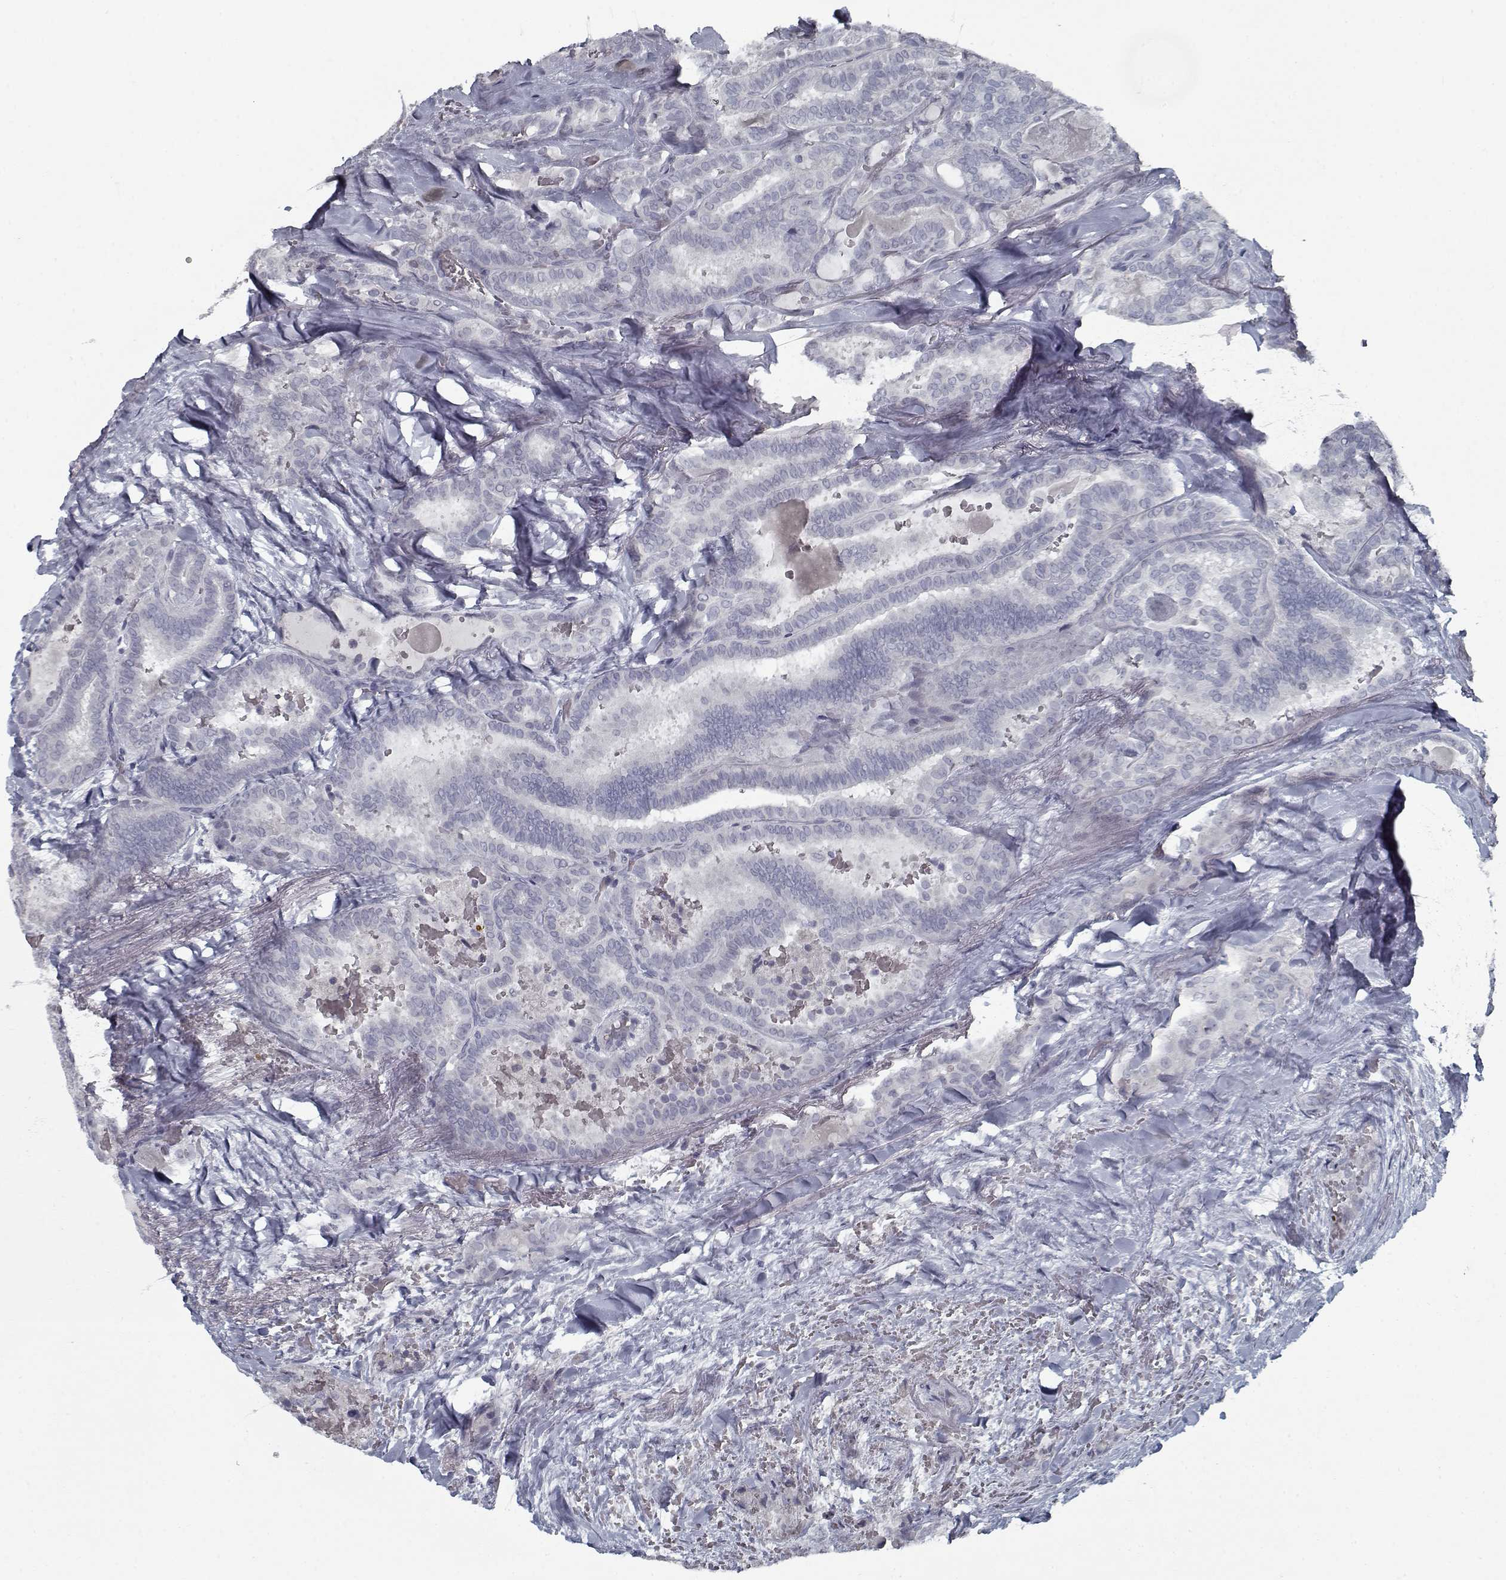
{"staining": {"intensity": "negative", "quantity": "none", "location": "none"}, "tissue": "thyroid cancer", "cell_type": "Tumor cells", "image_type": "cancer", "snomed": [{"axis": "morphology", "description": "Papillary adenocarcinoma, NOS"}, {"axis": "topography", "description": "Thyroid gland"}], "caption": "High magnification brightfield microscopy of thyroid cancer (papillary adenocarcinoma) stained with DAB (3,3'-diaminobenzidine) (brown) and counterstained with hematoxylin (blue): tumor cells show no significant expression. (IHC, brightfield microscopy, high magnification).", "gene": "GAD2", "patient": {"sex": "female", "age": 39}}